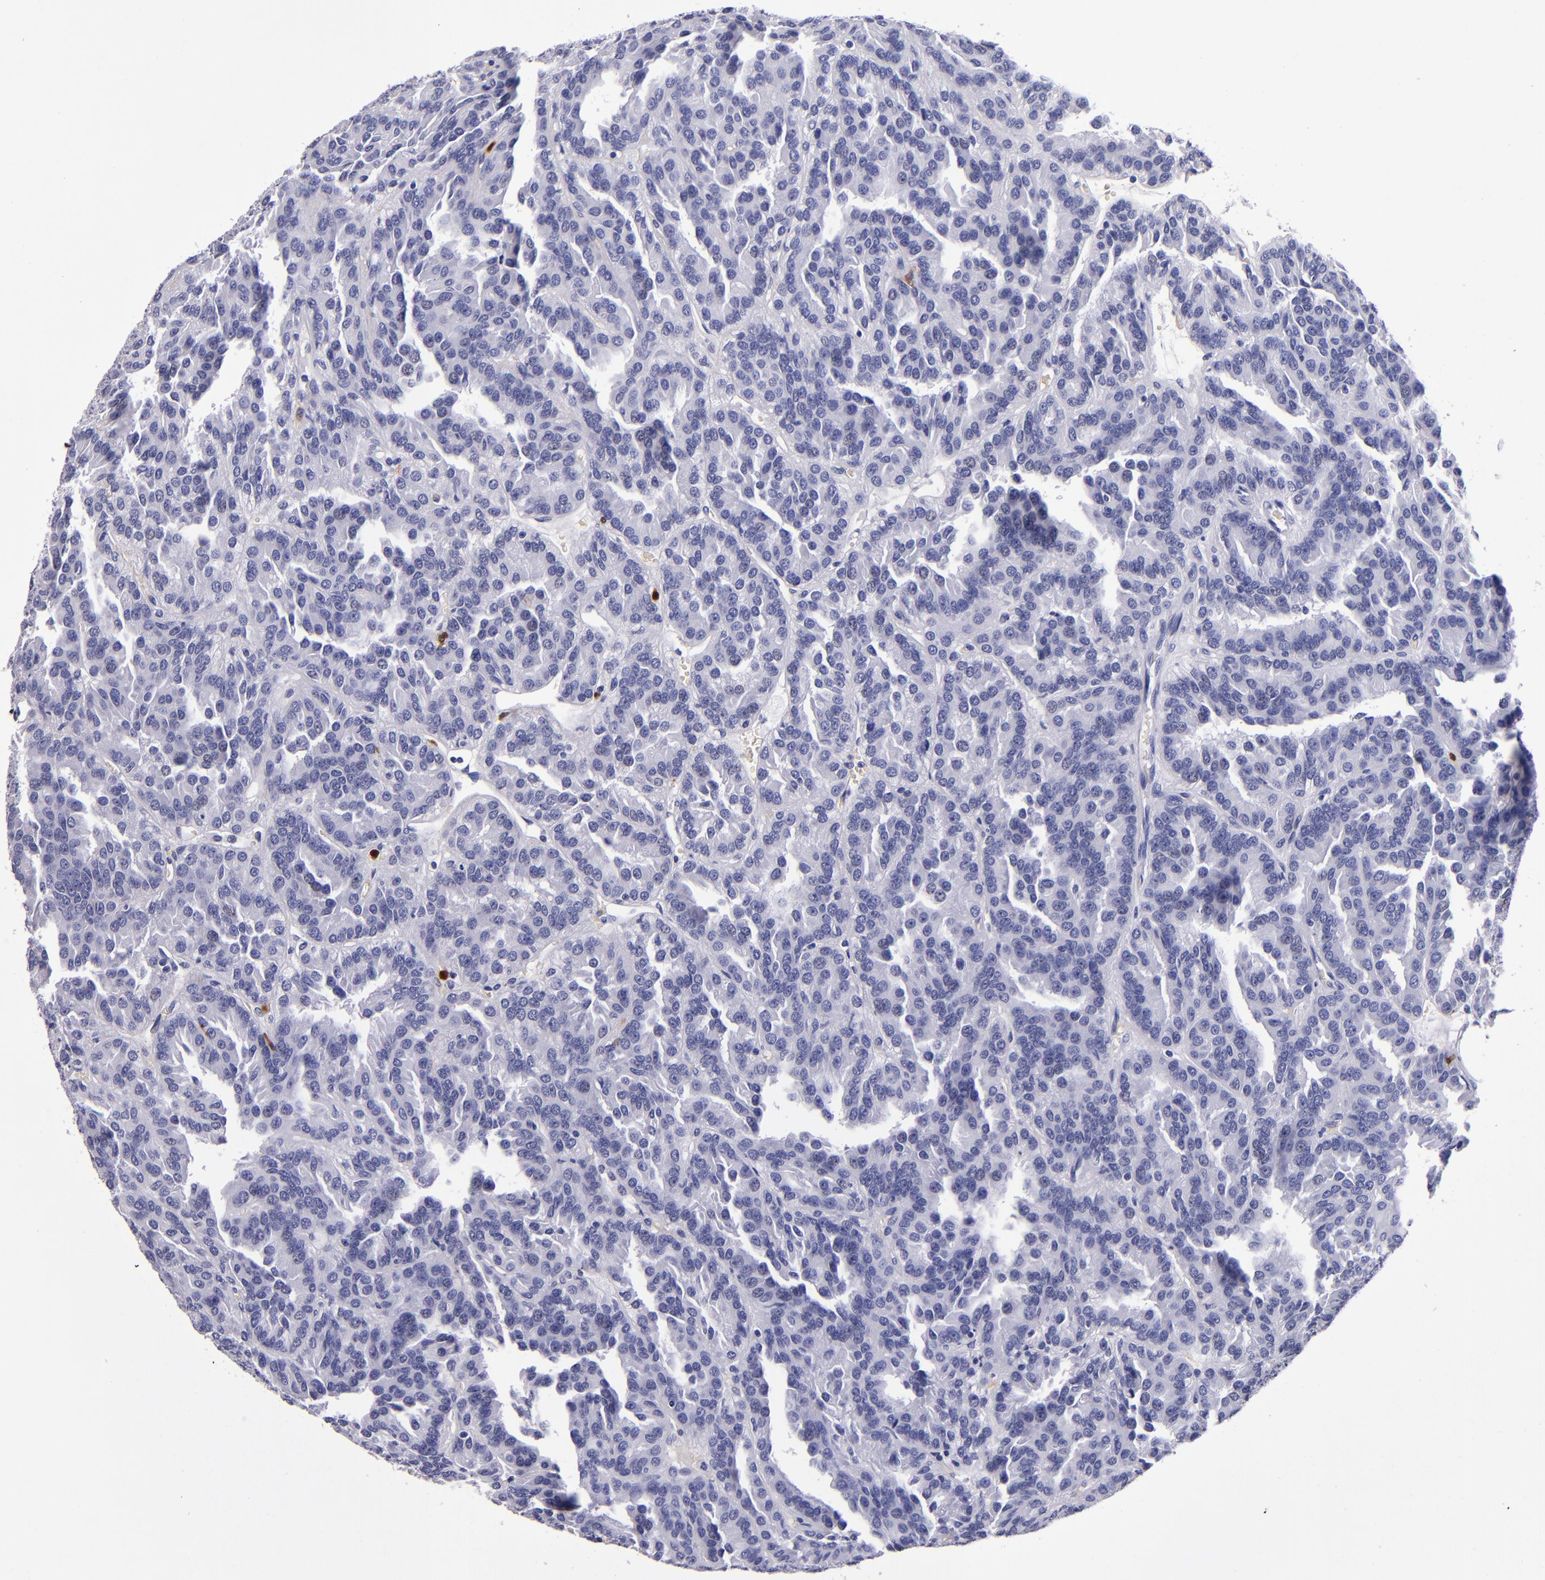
{"staining": {"intensity": "negative", "quantity": "none", "location": "none"}, "tissue": "renal cancer", "cell_type": "Tumor cells", "image_type": "cancer", "snomed": [{"axis": "morphology", "description": "Adenocarcinoma, NOS"}, {"axis": "topography", "description": "Kidney"}], "caption": "A high-resolution micrograph shows IHC staining of renal cancer (adenocarcinoma), which exhibits no significant expression in tumor cells. (Immunohistochemistry (ihc), brightfield microscopy, high magnification).", "gene": "S100A8", "patient": {"sex": "male", "age": 46}}